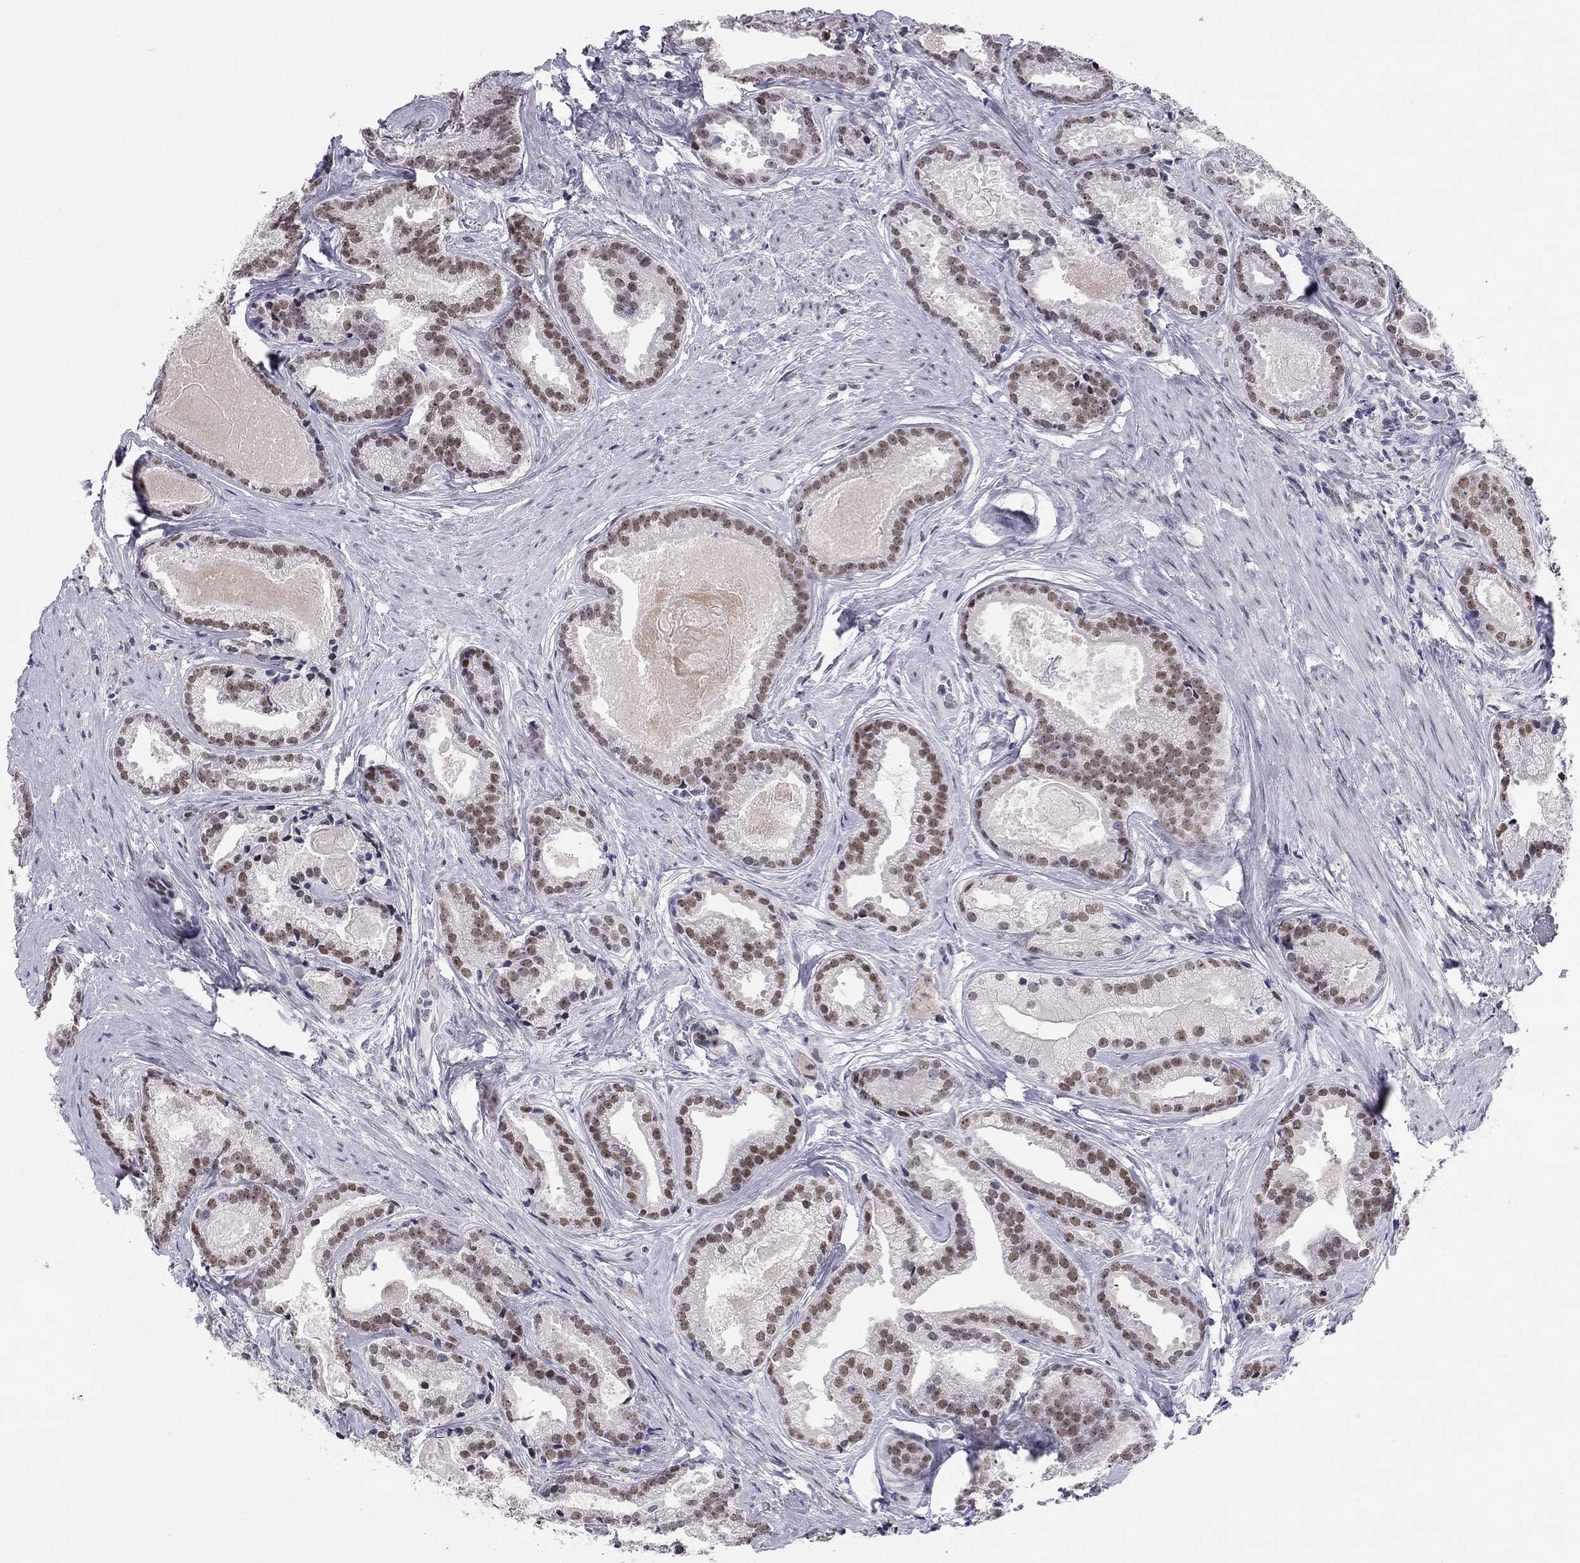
{"staining": {"intensity": "moderate", "quantity": ">75%", "location": "nuclear"}, "tissue": "prostate cancer", "cell_type": "Tumor cells", "image_type": "cancer", "snomed": [{"axis": "morphology", "description": "Adenocarcinoma, NOS"}, {"axis": "morphology", "description": "Adenocarcinoma, High grade"}, {"axis": "topography", "description": "Prostate"}], "caption": "An immunohistochemistry histopathology image of neoplastic tissue is shown. Protein staining in brown labels moderate nuclear positivity in prostate adenocarcinoma within tumor cells.", "gene": "DOT1L", "patient": {"sex": "male", "age": 64}}